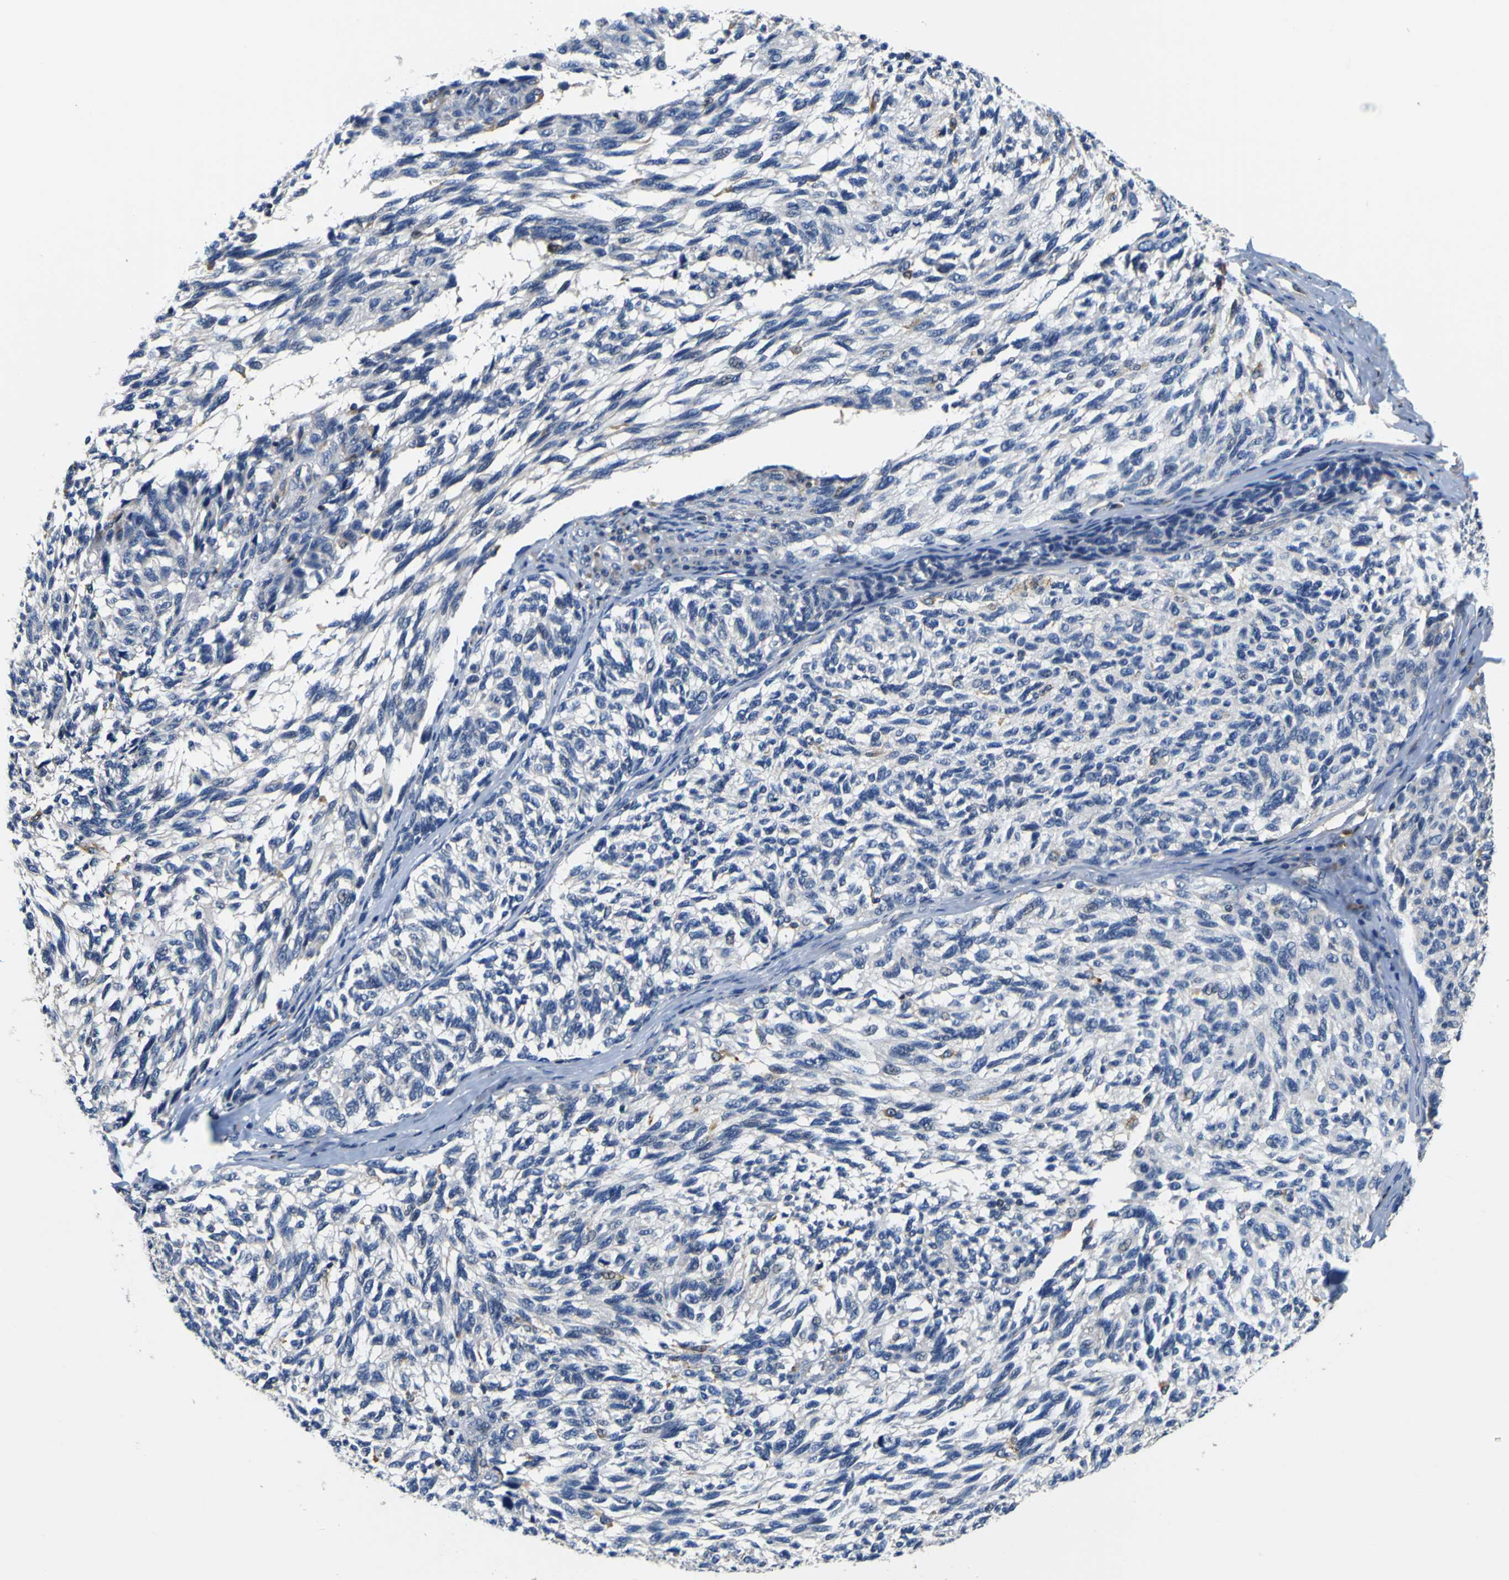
{"staining": {"intensity": "weak", "quantity": "<25%", "location": "cytoplasmic/membranous"}, "tissue": "melanoma", "cell_type": "Tumor cells", "image_type": "cancer", "snomed": [{"axis": "morphology", "description": "Malignant melanoma, NOS"}, {"axis": "topography", "description": "Skin"}], "caption": "Immunohistochemistry histopathology image of neoplastic tissue: human melanoma stained with DAB demonstrates no significant protein staining in tumor cells. Brightfield microscopy of IHC stained with DAB (brown) and hematoxylin (blue), captured at high magnification.", "gene": "TNIK", "patient": {"sex": "female", "age": 73}}